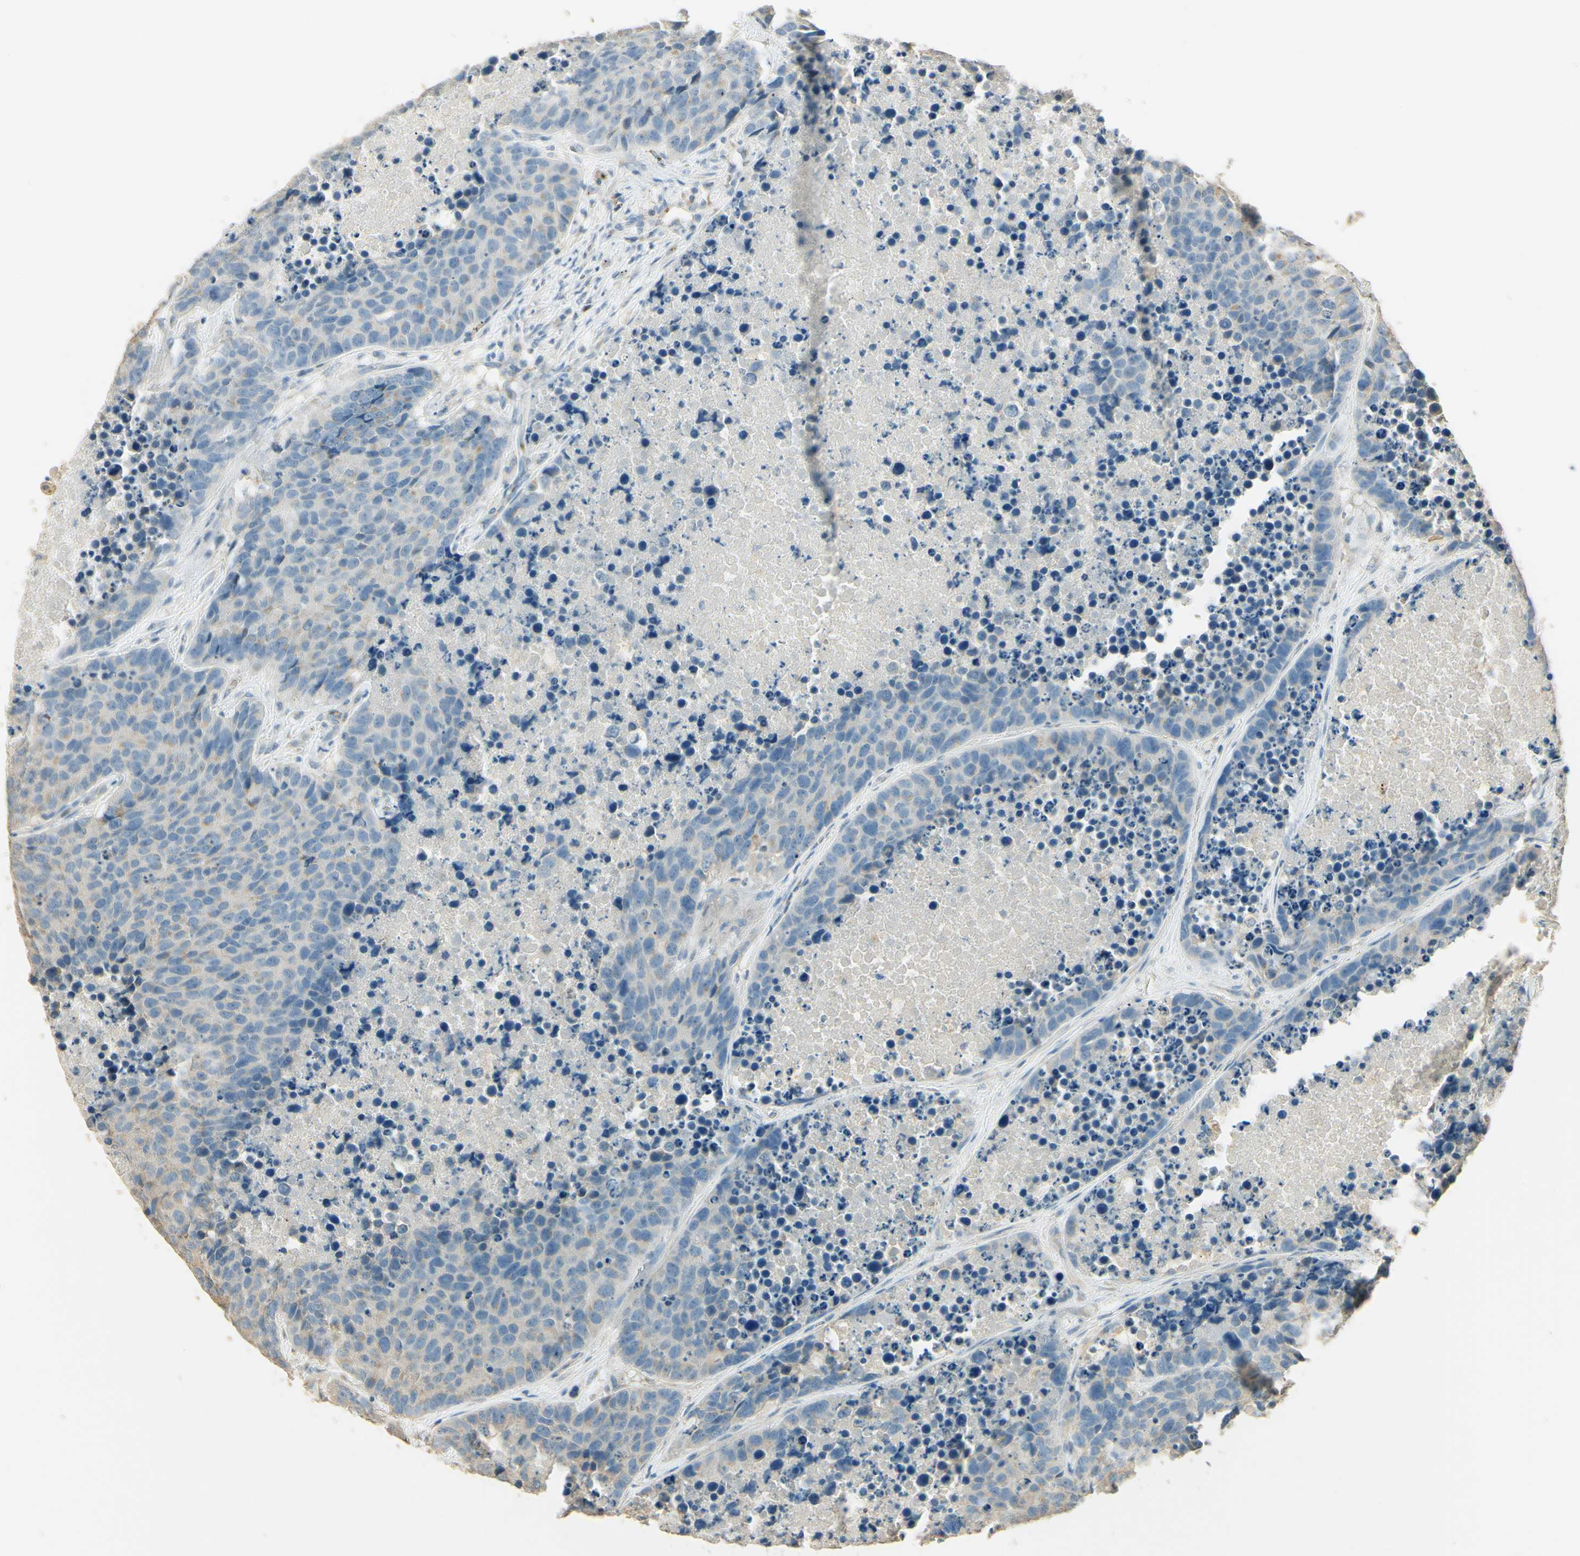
{"staining": {"intensity": "weak", "quantity": "<25%", "location": "cytoplasmic/membranous"}, "tissue": "carcinoid", "cell_type": "Tumor cells", "image_type": "cancer", "snomed": [{"axis": "morphology", "description": "Carcinoid, malignant, NOS"}, {"axis": "topography", "description": "Lung"}], "caption": "Protein analysis of carcinoid shows no significant positivity in tumor cells.", "gene": "UXS1", "patient": {"sex": "male", "age": 60}}